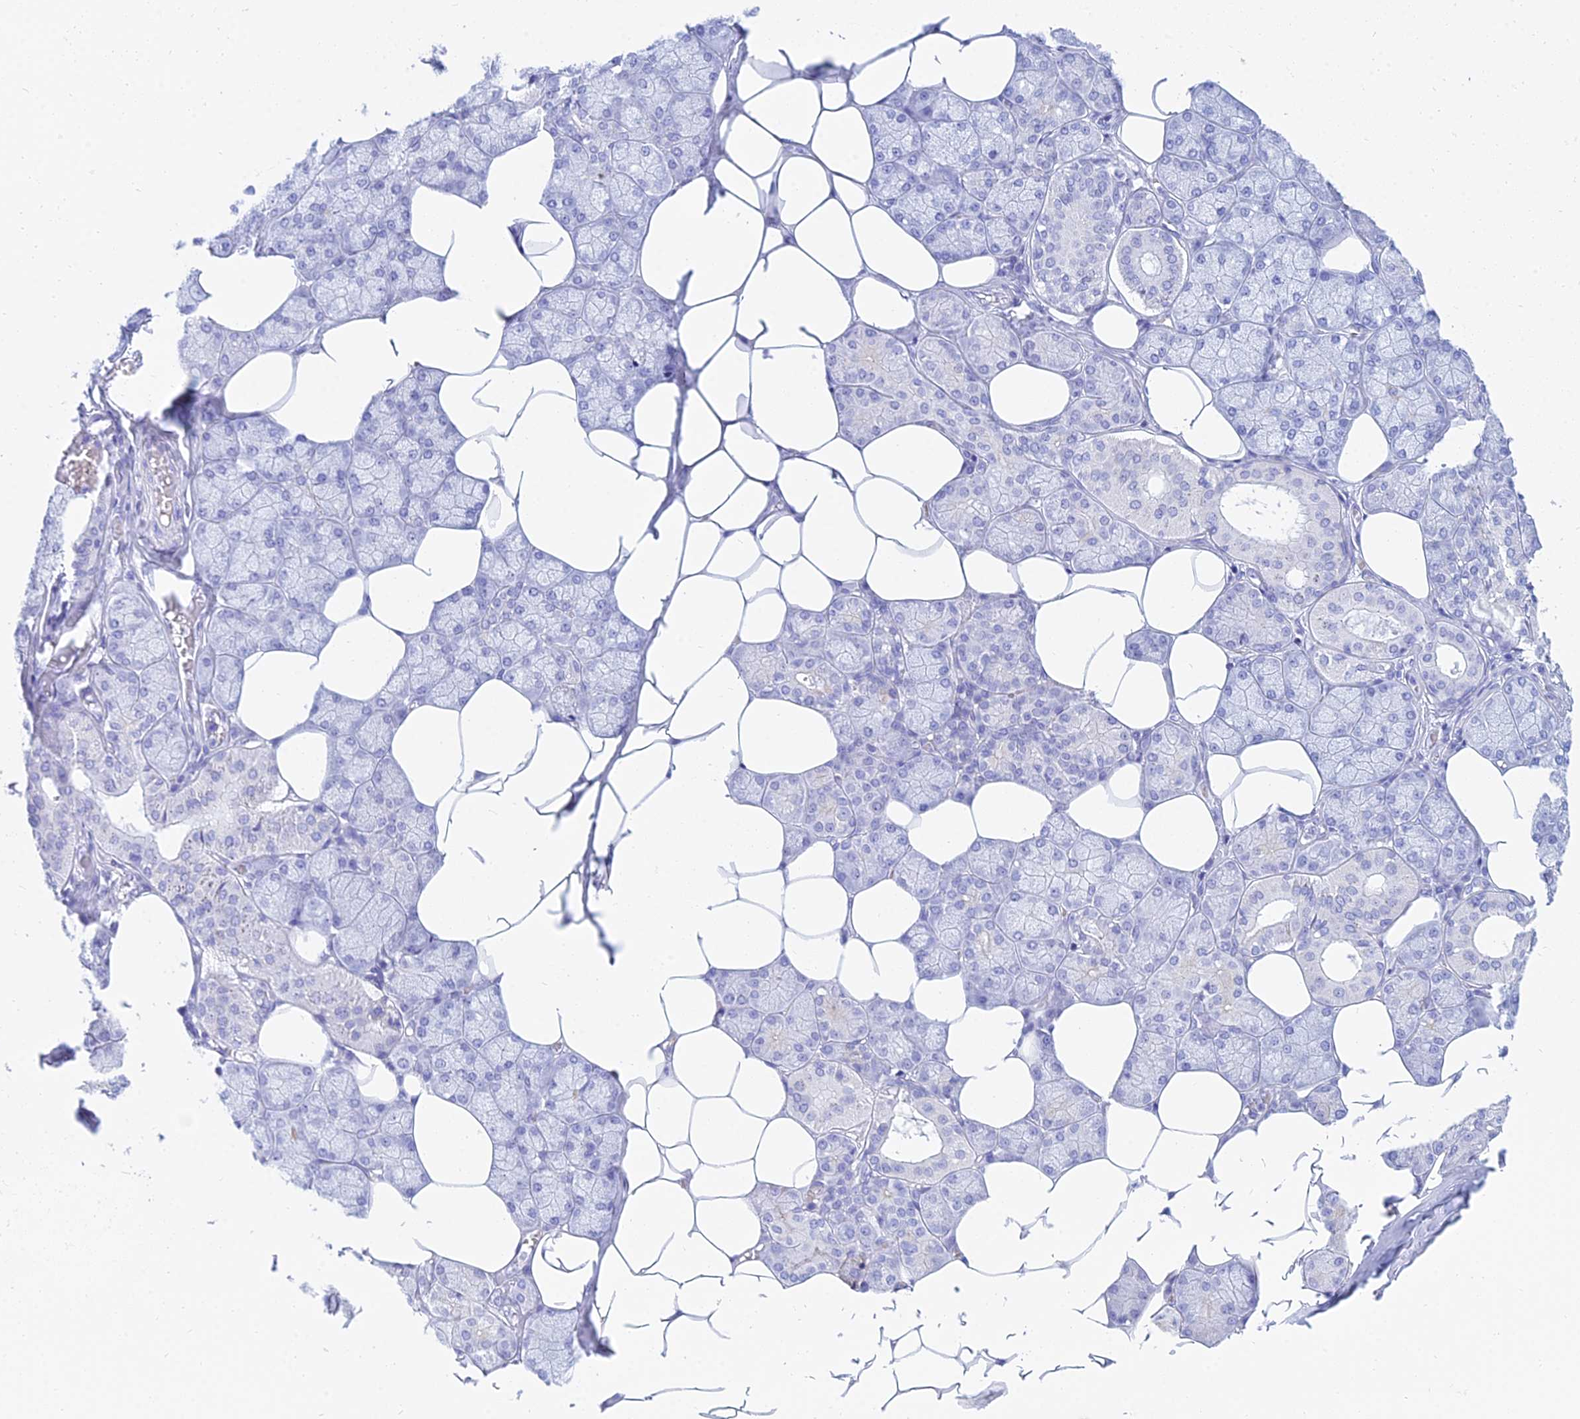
{"staining": {"intensity": "negative", "quantity": "none", "location": "none"}, "tissue": "salivary gland", "cell_type": "Glandular cells", "image_type": "normal", "snomed": [{"axis": "morphology", "description": "Normal tissue, NOS"}, {"axis": "topography", "description": "Salivary gland"}], "caption": "DAB (3,3'-diaminobenzidine) immunohistochemical staining of benign salivary gland shows no significant staining in glandular cells.", "gene": "PATE4", "patient": {"sex": "male", "age": 62}}